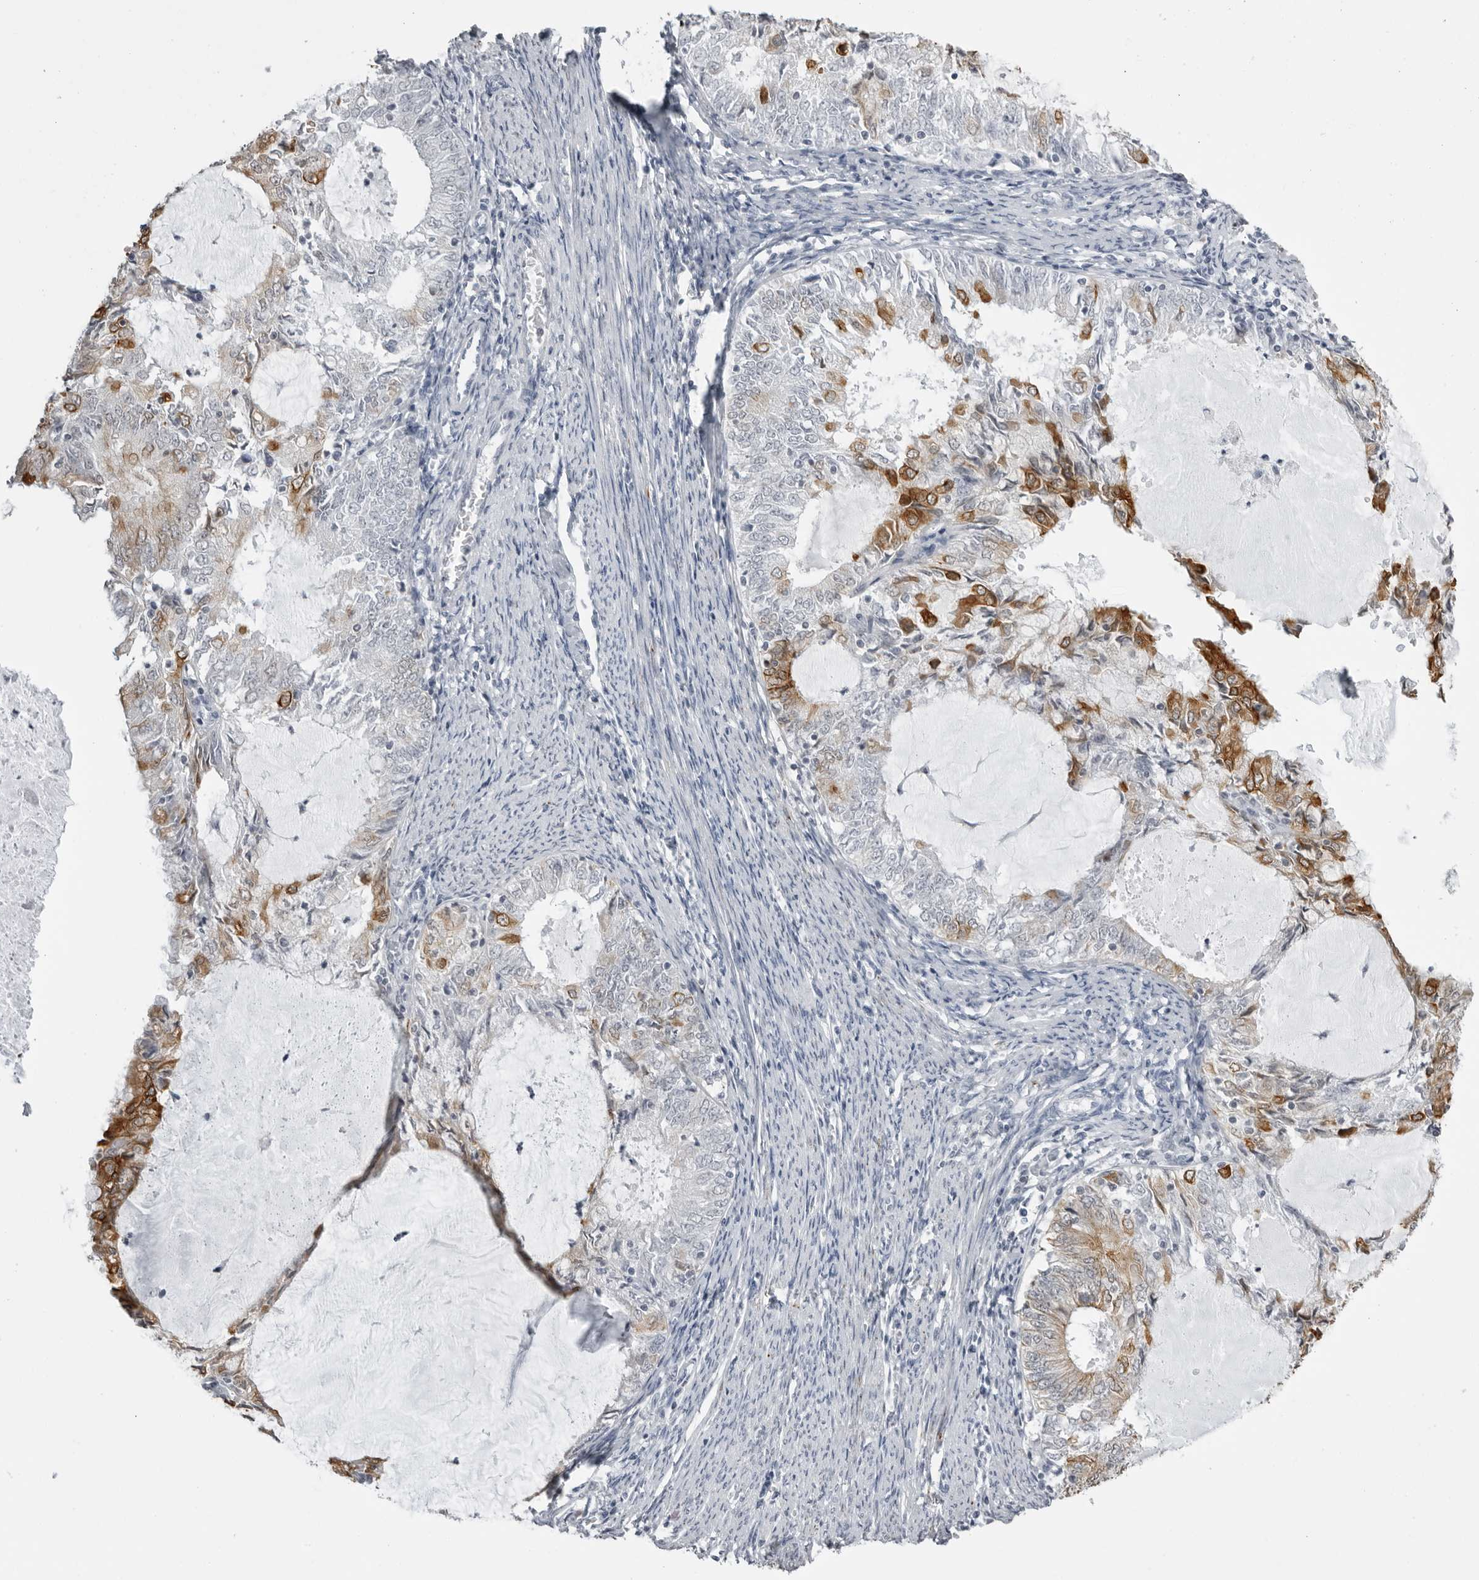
{"staining": {"intensity": "moderate", "quantity": "25%-75%", "location": "cytoplasmic/membranous"}, "tissue": "endometrial cancer", "cell_type": "Tumor cells", "image_type": "cancer", "snomed": [{"axis": "morphology", "description": "Adenocarcinoma, NOS"}, {"axis": "topography", "description": "Endometrium"}], "caption": "Protein analysis of endometrial adenocarcinoma tissue demonstrates moderate cytoplasmic/membranous positivity in about 25%-75% of tumor cells.", "gene": "SERPINF2", "patient": {"sex": "female", "age": 57}}